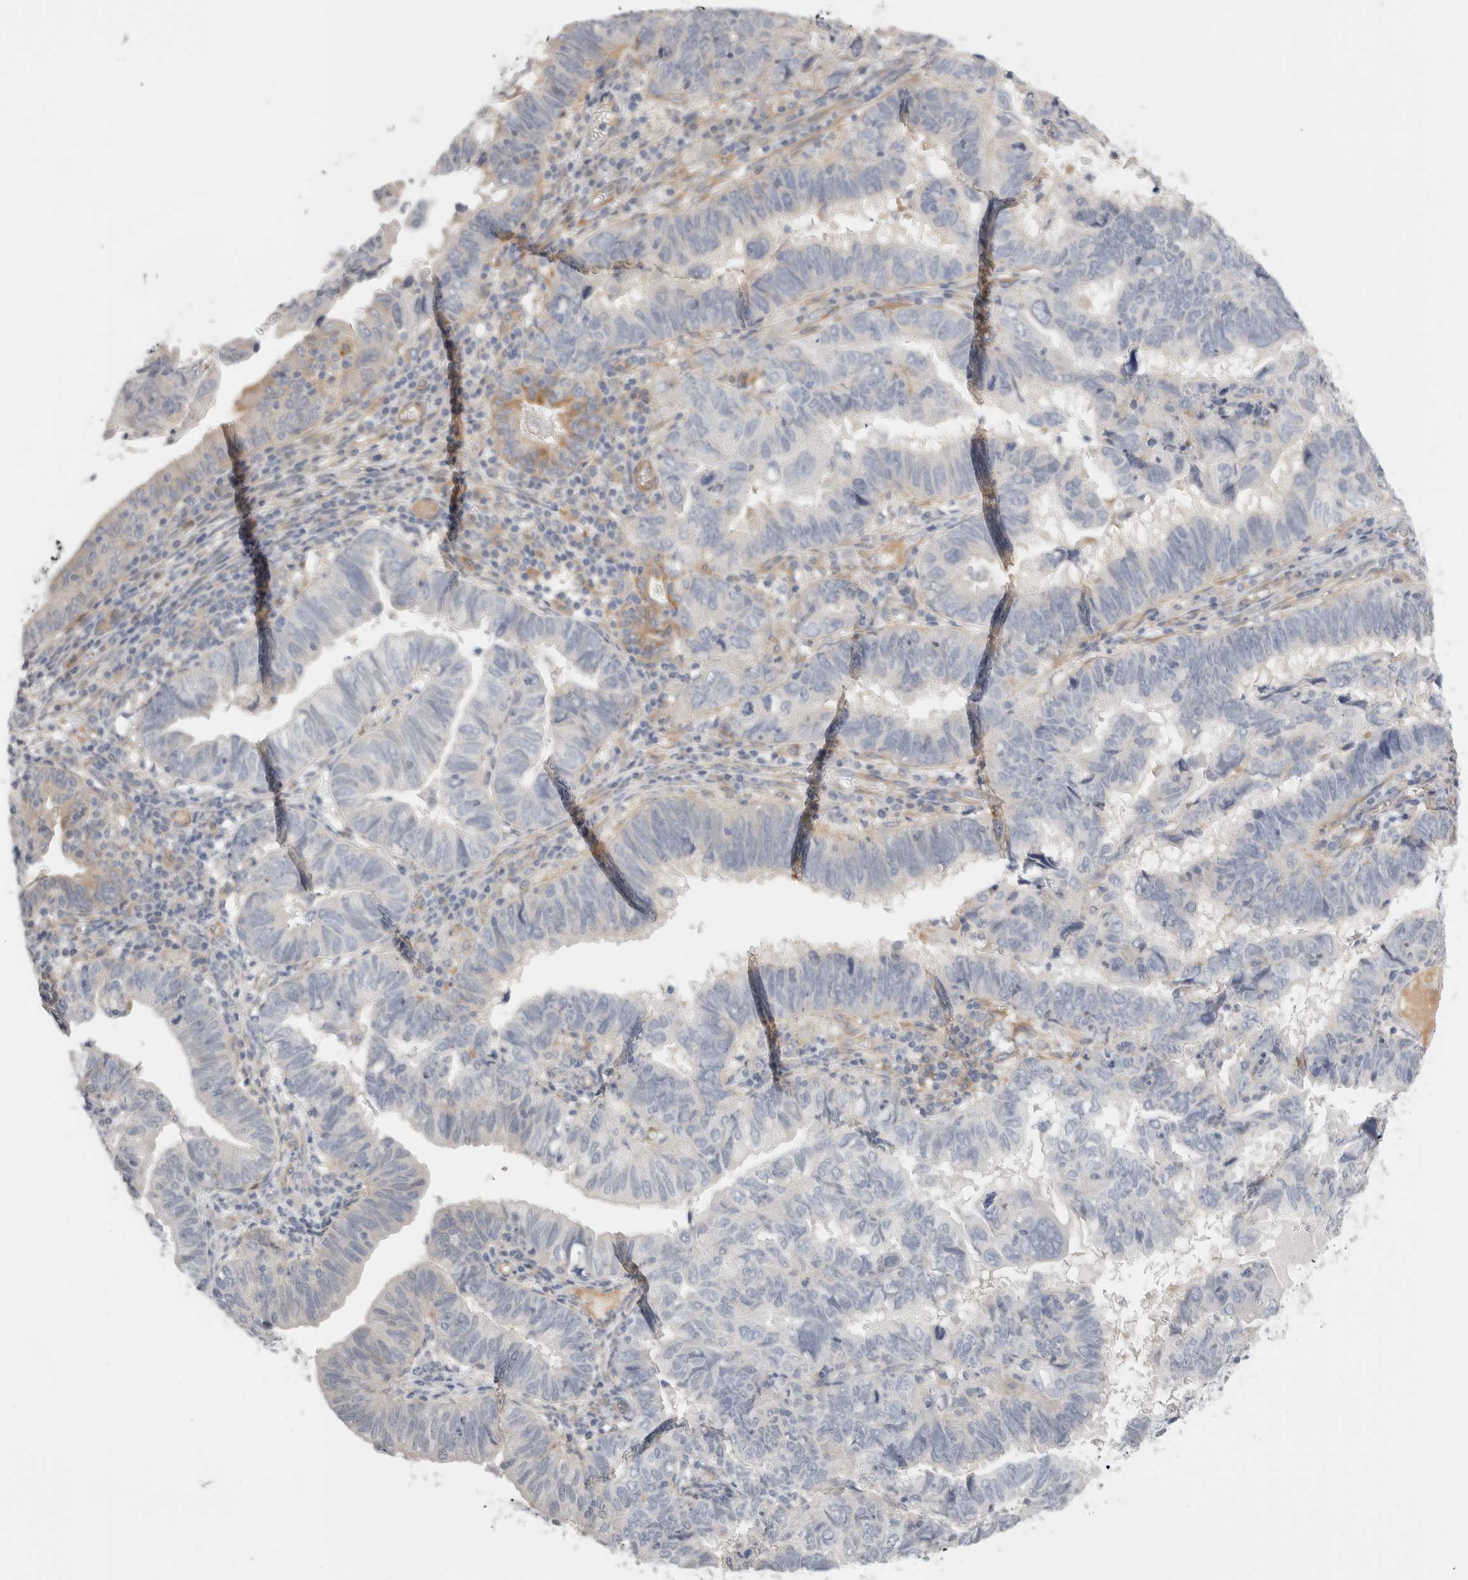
{"staining": {"intensity": "moderate", "quantity": "<25%", "location": "cytoplasmic/membranous"}, "tissue": "endometrial cancer", "cell_type": "Tumor cells", "image_type": "cancer", "snomed": [{"axis": "morphology", "description": "Adenocarcinoma, NOS"}, {"axis": "topography", "description": "Uterus"}], "caption": "A histopathology image showing moderate cytoplasmic/membranous staining in approximately <25% of tumor cells in endometrial cancer, as visualized by brown immunohistochemical staining.", "gene": "FBLIM1", "patient": {"sex": "female", "age": 77}}